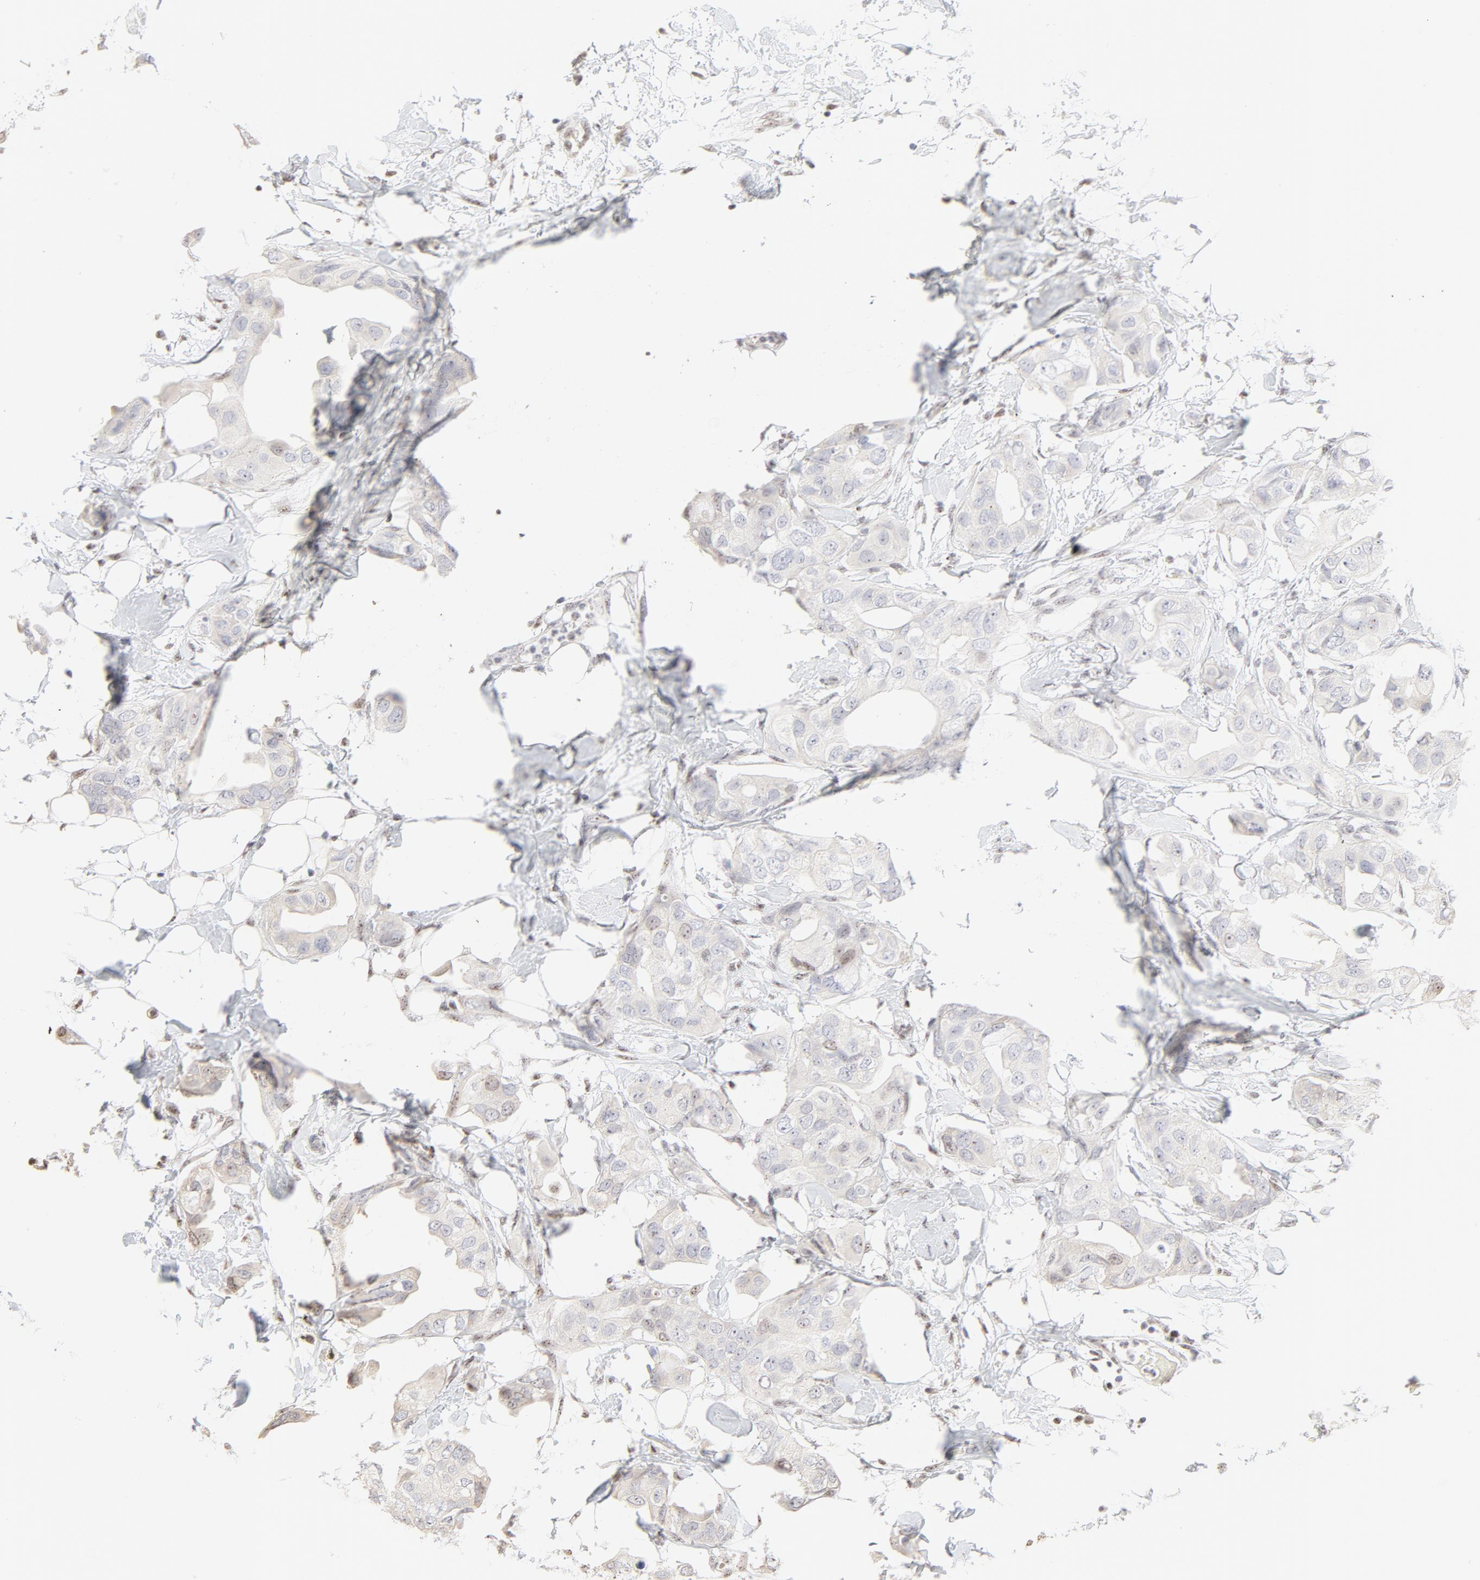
{"staining": {"intensity": "negative", "quantity": "none", "location": "none"}, "tissue": "breast cancer", "cell_type": "Tumor cells", "image_type": "cancer", "snomed": [{"axis": "morphology", "description": "Duct carcinoma"}, {"axis": "topography", "description": "Breast"}], "caption": "Tumor cells show no significant protein expression in invasive ductal carcinoma (breast).", "gene": "NFIL3", "patient": {"sex": "female", "age": 40}}